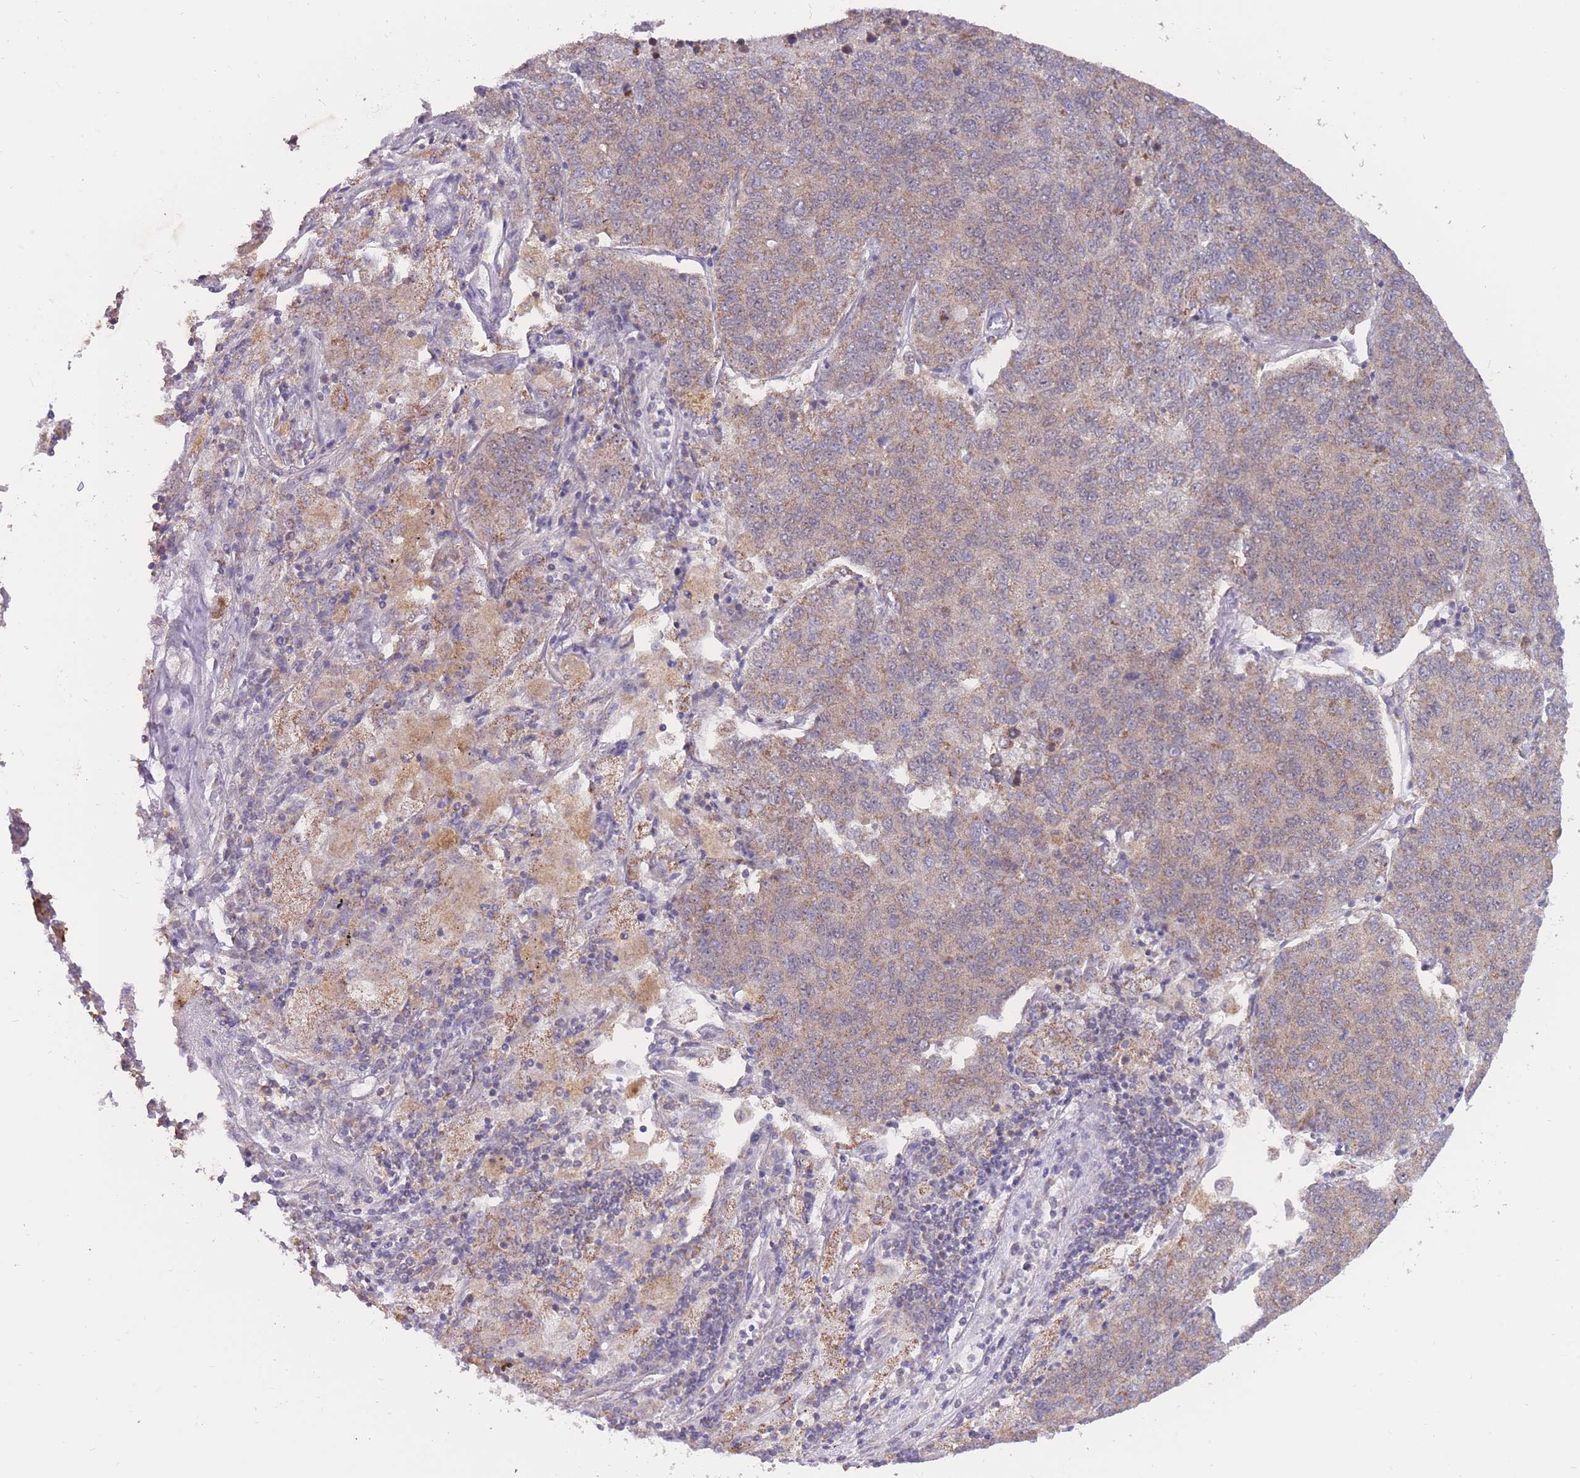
{"staining": {"intensity": "weak", "quantity": ">75%", "location": "cytoplasmic/membranous"}, "tissue": "lung cancer", "cell_type": "Tumor cells", "image_type": "cancer", "snomed": [{"axis": "morphology", "description": "Adenocarcinoma, NOS"}, {"axis": "topography", "description": "Lung"}], "caption": "IHC micrograph of adenocarcinoma (lung) stained for a protein (brown), which reveals low levels of weak cytoplasmic/membranous expression in approximately >75% of tumor cells.", "gene": "MCIDAS", "patient": {"sex": "male", "age": 49}}